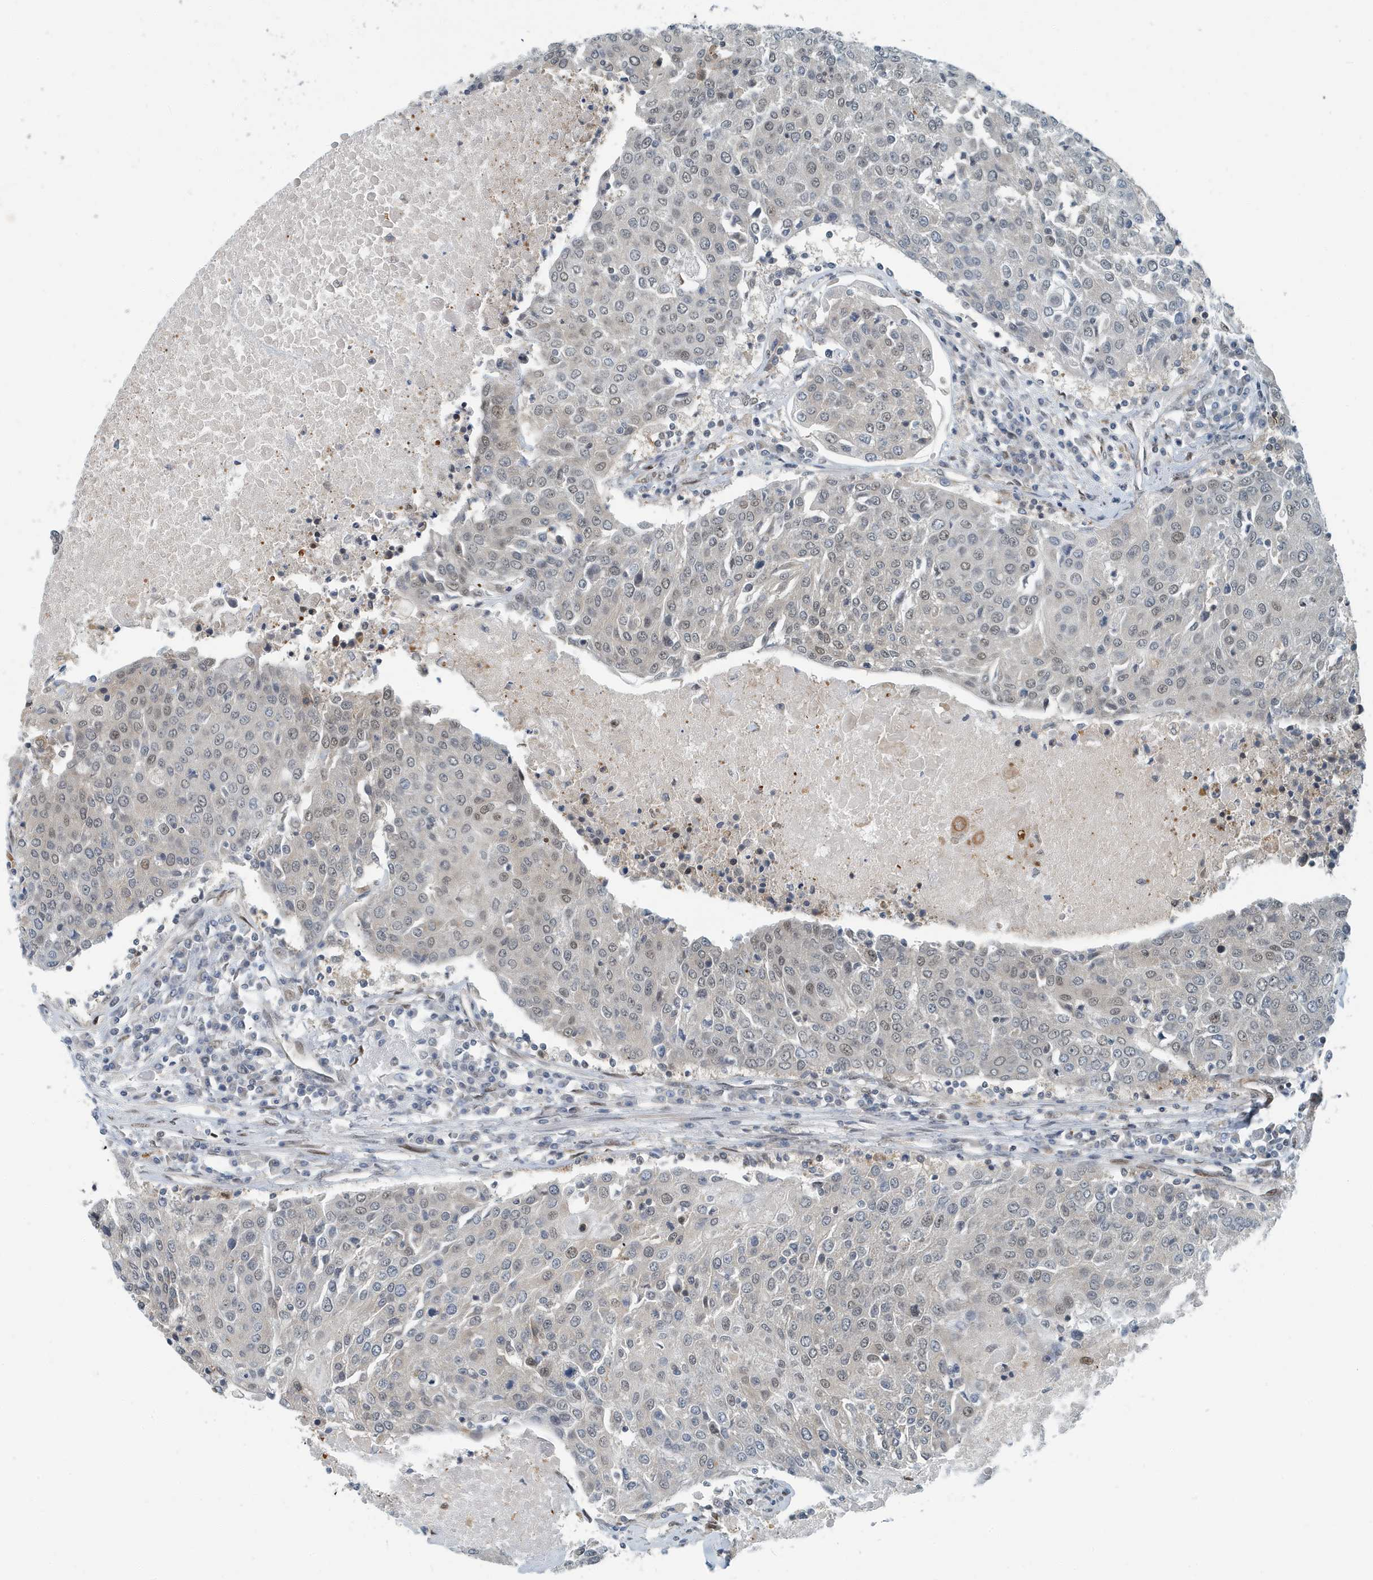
{"staining": {"intensity": "weak", "quantity": "25%-75%", "location": "nuclear"}, "tissue": "urothelial cancer", "cell_type": "Tumor cells", "image_type": "cancer", "snomed": [{"axis": "morphology", "description": "Urothelial carcinoma, High grade"}, {"axis": "topography", "description": "Urinary bladder"}], "caption": "Protein staining of urothelial cancer tissue reveals weak nuclear expression in approximately 25%-75% of tumor cells.", "gene": "KIF15", "patient": {"sex": "female", "age": 85}}